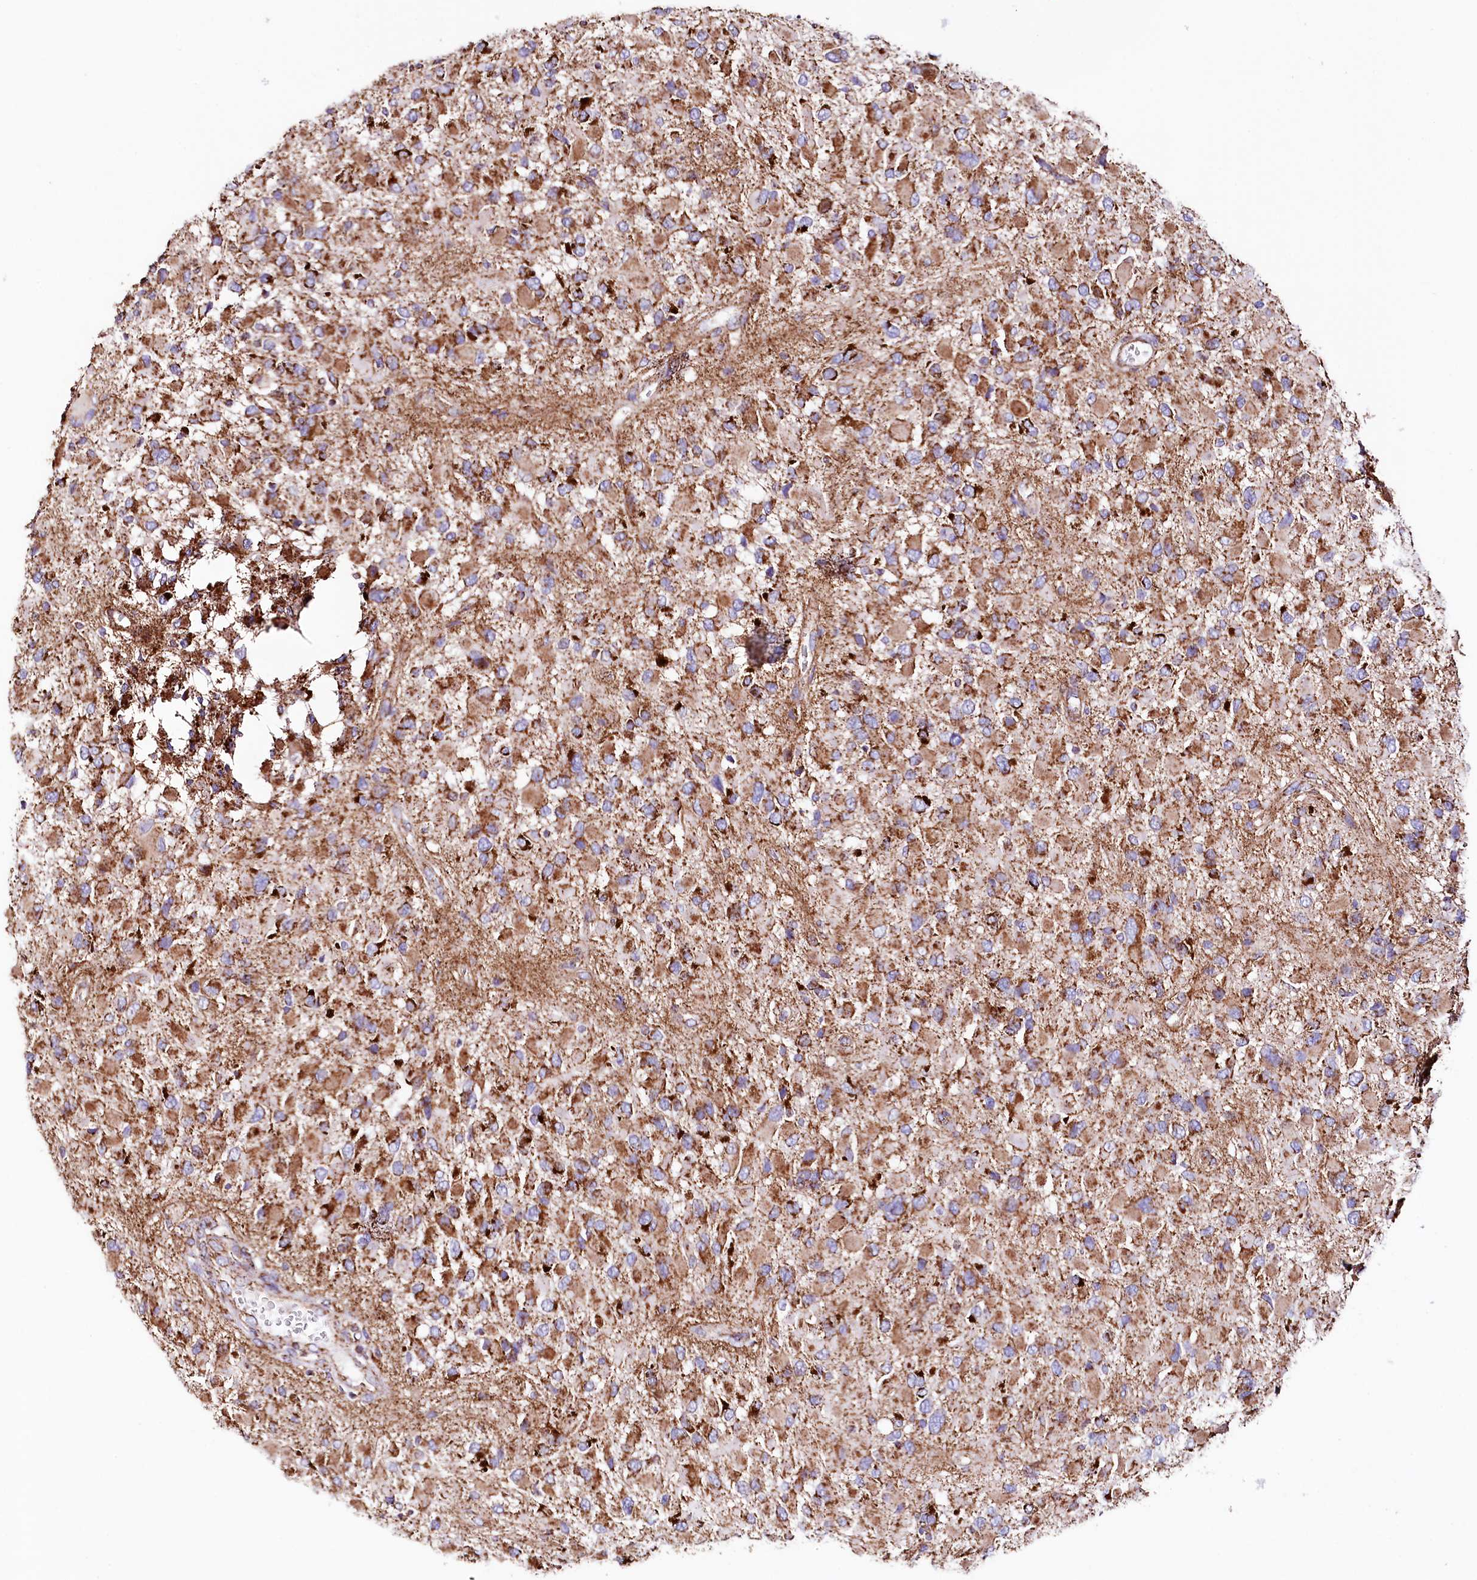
{"staining": {"intensity": "moderate", "quantity": ">75%", "location": "cytoplasmic/membranous"}, "tissue": "glioma", "cell_type": "Tumor cells", "image_type": "cancer", "snomed": [{"axis": "morphology", "description": "Glioma, malignant, High grade"}, {"axis": "topography", "description": "Brain"}], "caption": "Tumor cells demonstrate medium levels of moderate cytoplasmic/membranous expression in approximately >75% of cells in human glioma. The protein of interest is stained brown, and the nuclei are stained in blue (DAB (3,3'-diaminobenzidine) IHC with brightfield microscopy, high magnification).", "gene": "APLP2", "patient": {"sex": "male", "age": 53}}